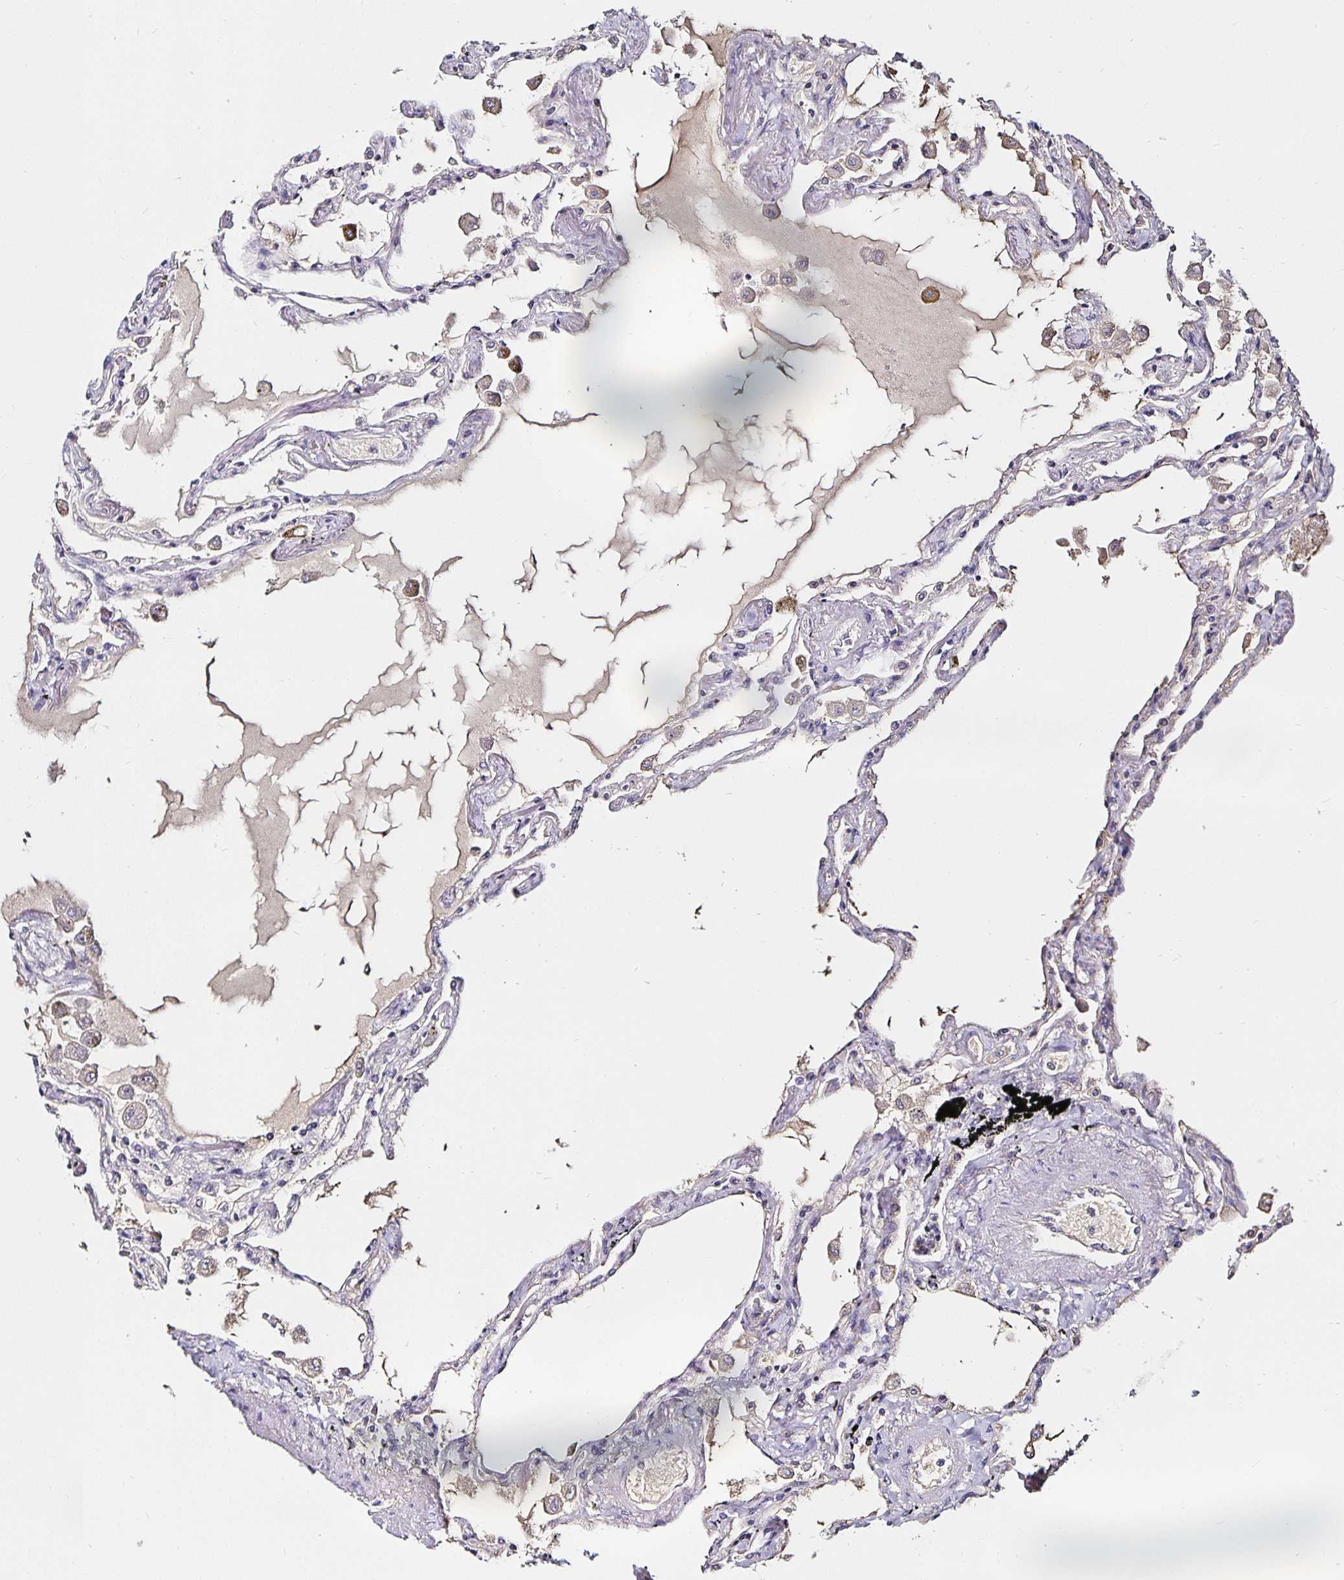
{"staining": {"intensity": "negative", "quantity": "none", "location": "none"}, "tissue": "lung", "cell_type": "Alveolar cells", "image_type": "normal", "snomed": [{"axis": "morphology", "description": "Normal tissue, NOS"}, {"axis": "morphology", "description": "Adenocarcinoma, NOS"}, {"axis": "topography", "description": "Cartilage tissue"}, {"axis": "topography", "description": "Lung"}], "caption": "This is an immunohistochemistry image of normal human lung. There is no positivity in alveolar cells.", "gene": "TTR", "patient": {"sex": "female", "age": 67}}